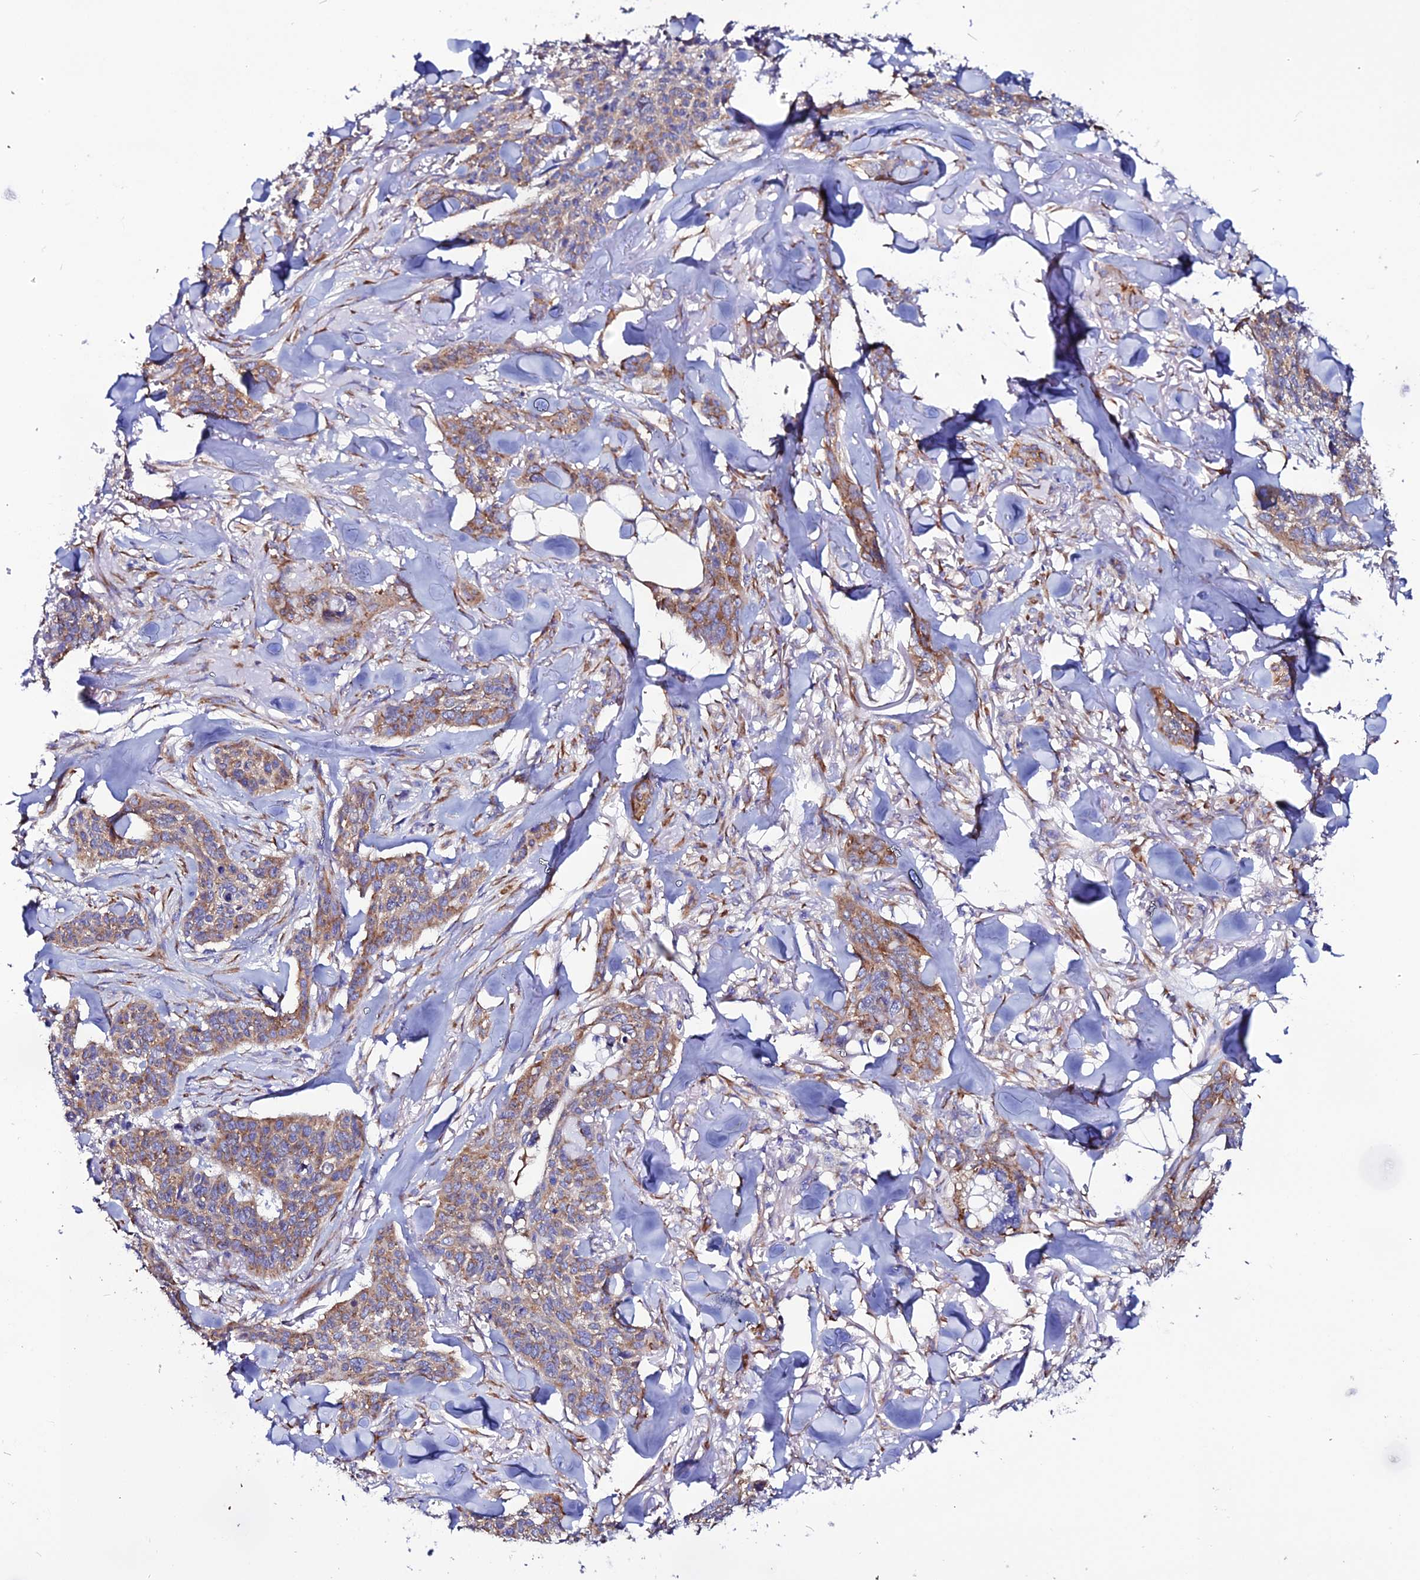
{"staining": {"intensity": "moderate", "quantity": ">75%", "location": "cytoplasmic/membranous"}, "tissue": "skin cancer", "cell_type": "Tumor cells", "image_type": "cancer", "snomed": [{"axis": "morphology", "description": "Basal cell carcinoma"}, {"axis": "topography", "description": "Skin"}], "caption": "There is medium levels of moderate cytoplasmic/membranous staining in tumor cells of skin cancer, as demonstrated by immunohistochemical staining (brown color).", "gene": "EEF1G", "patient": {"sex": "male", "age": 86}}